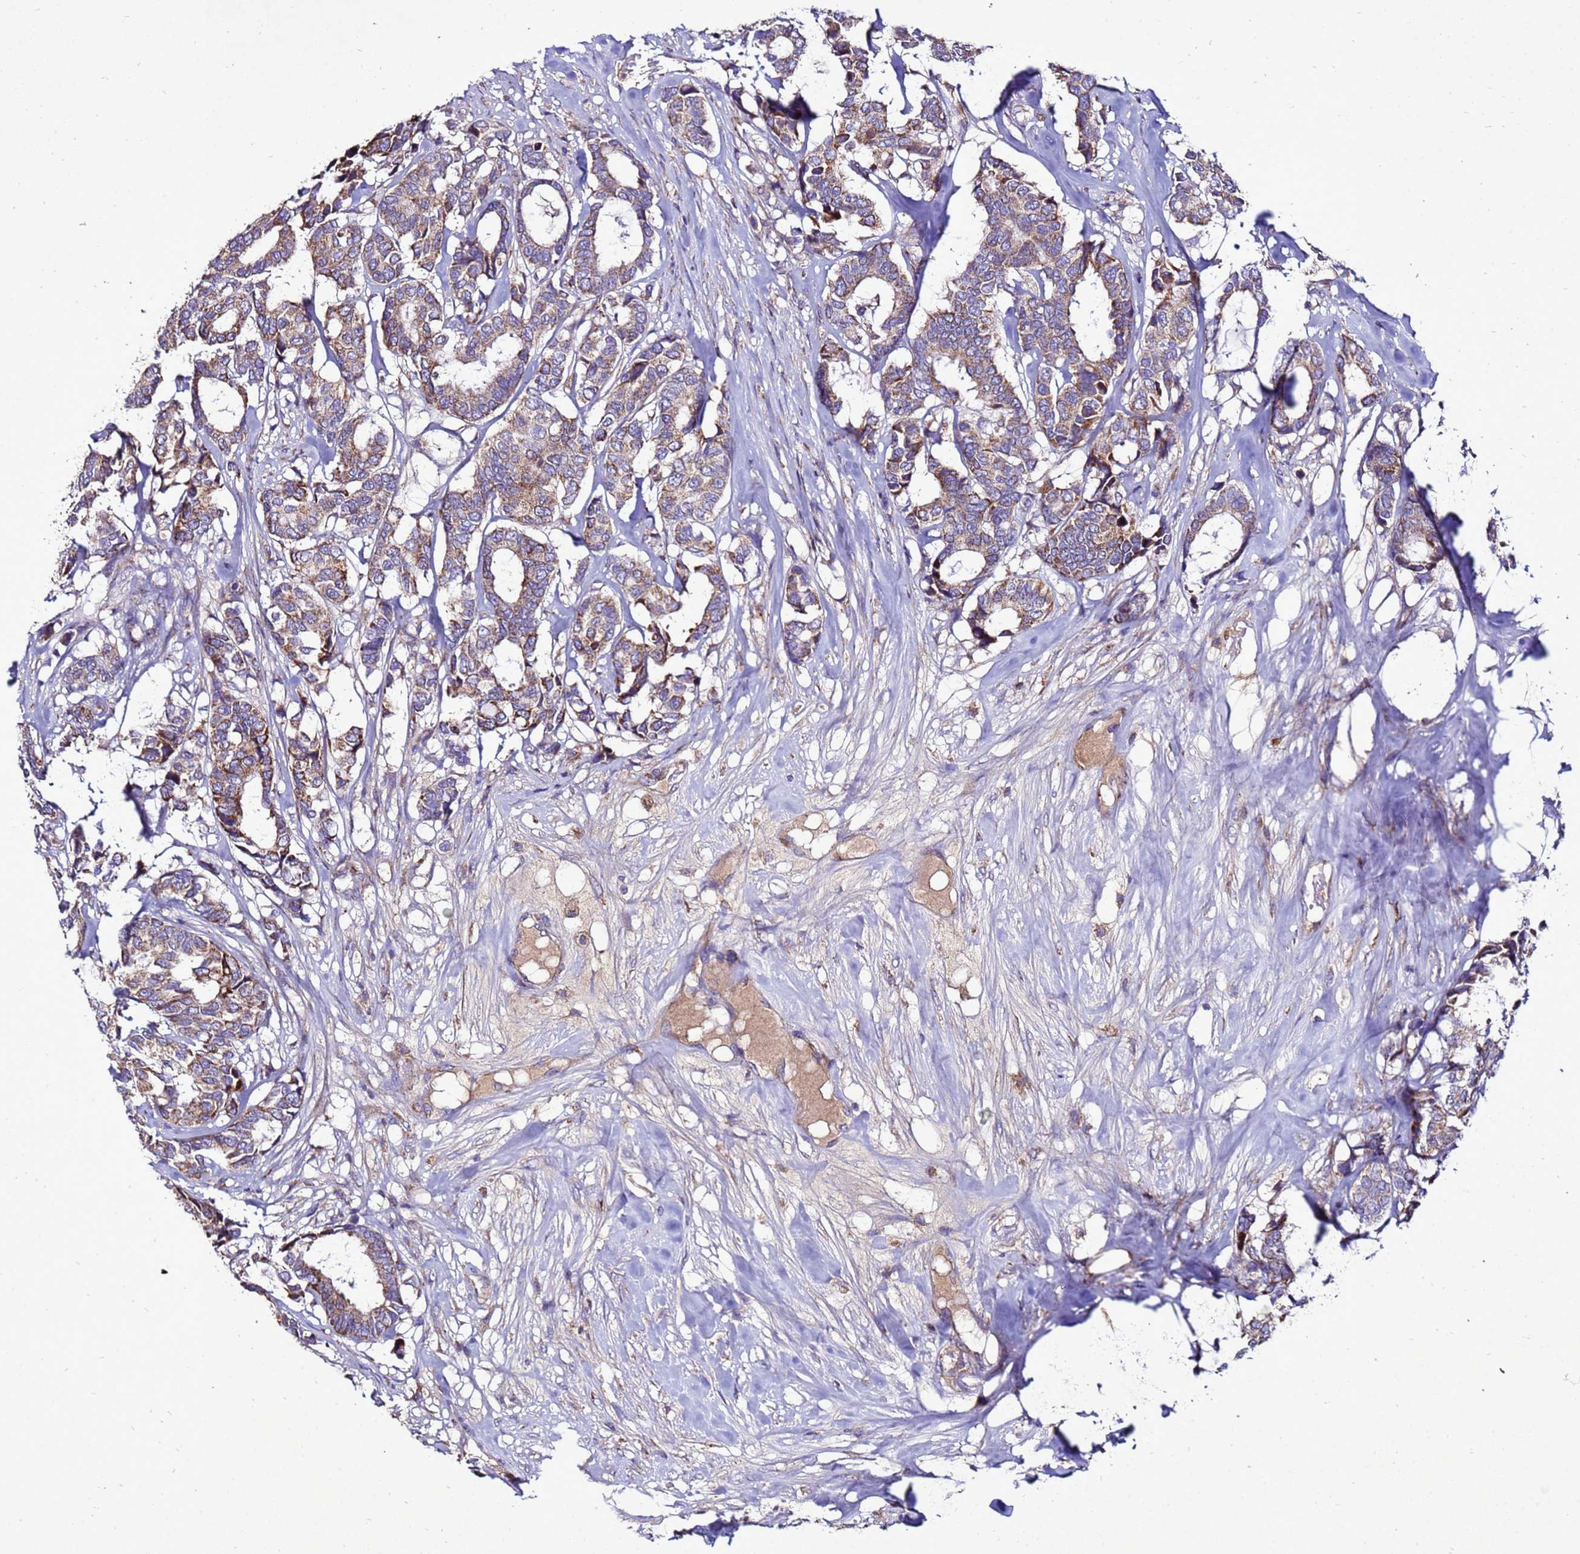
{"staining": {"intensity": "moderate", "quantity": "25%-75%", "location": "cytoplasmic/membranous"}, "tissue": "breast cancer", "cell_type": "Tumor cells", "image_type": "cancer", "snomed": [{"axis": "morphology", "description": "Duct carcinoma"}, {"axis": "topography", "description": "Breast"}], "caption": "Immunohistochemical staining of breast cancer exhibits moderate cytoplasmic/membranous protein expression in about 25%-75% of tumor cells.", "gene": "ANTKMT", "patient": {"sex": "female", "age": 87}}